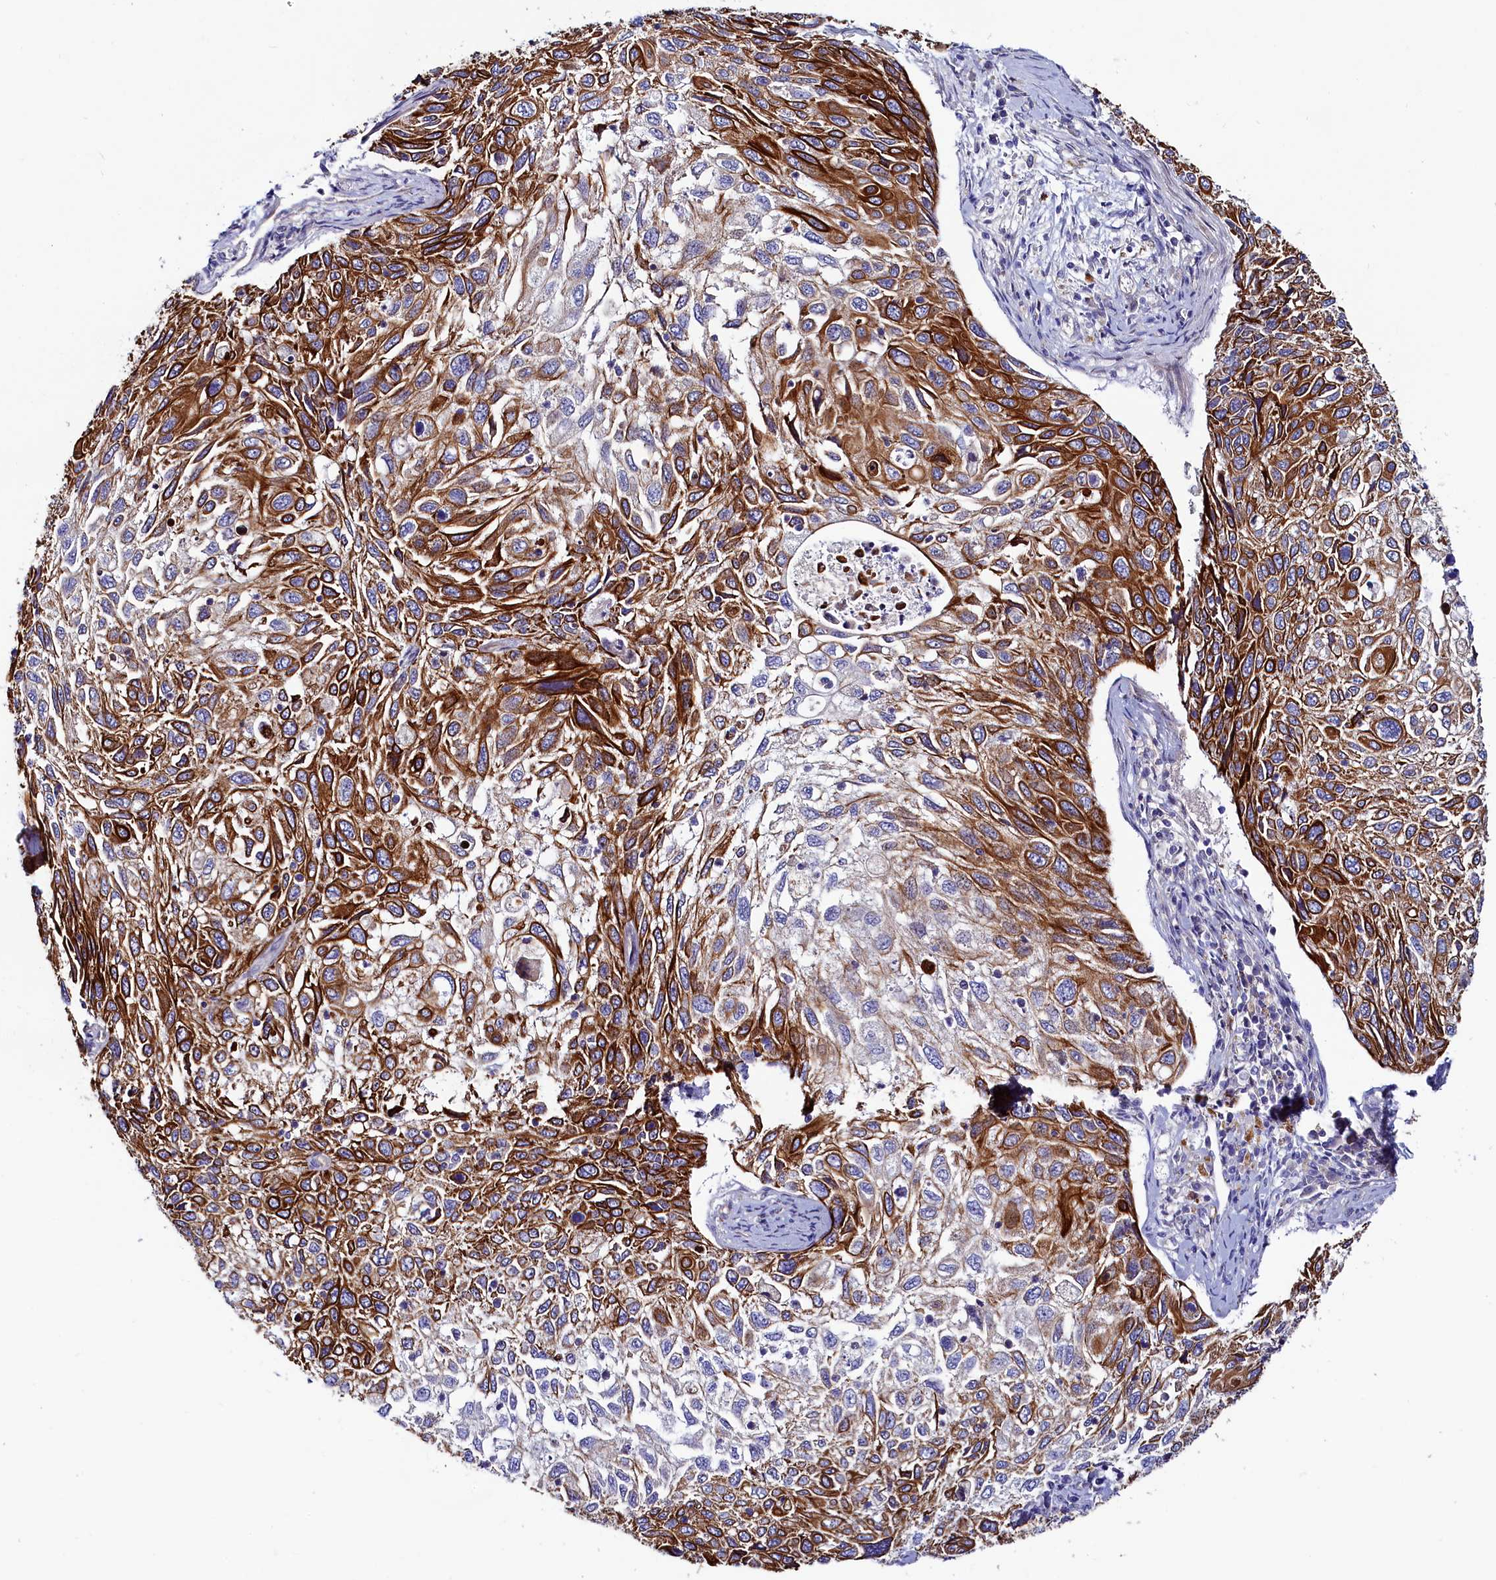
{"staining": {"intensity": "strong", "quantity": ">75%", "location": "cytoplasmic/membranous"}, "tissue": "cervical cancer", "cell_type": "Tumor cells", "image_type": "cancer", "snomed": [{"axis": "morphology", "description": "Squamous cell carcinoma, NOS"}, {"axis": "topography", "description": "Cervix"}], "caption": "Squamous cell carcinoma (cervical) was stained to show a protein in brown. There is high levels of strong cytoplasmic/membranous positivity in about >75% of tumor cells.", "gene": "ASTE1", "patient": {"sex": "female", "age": 70}}